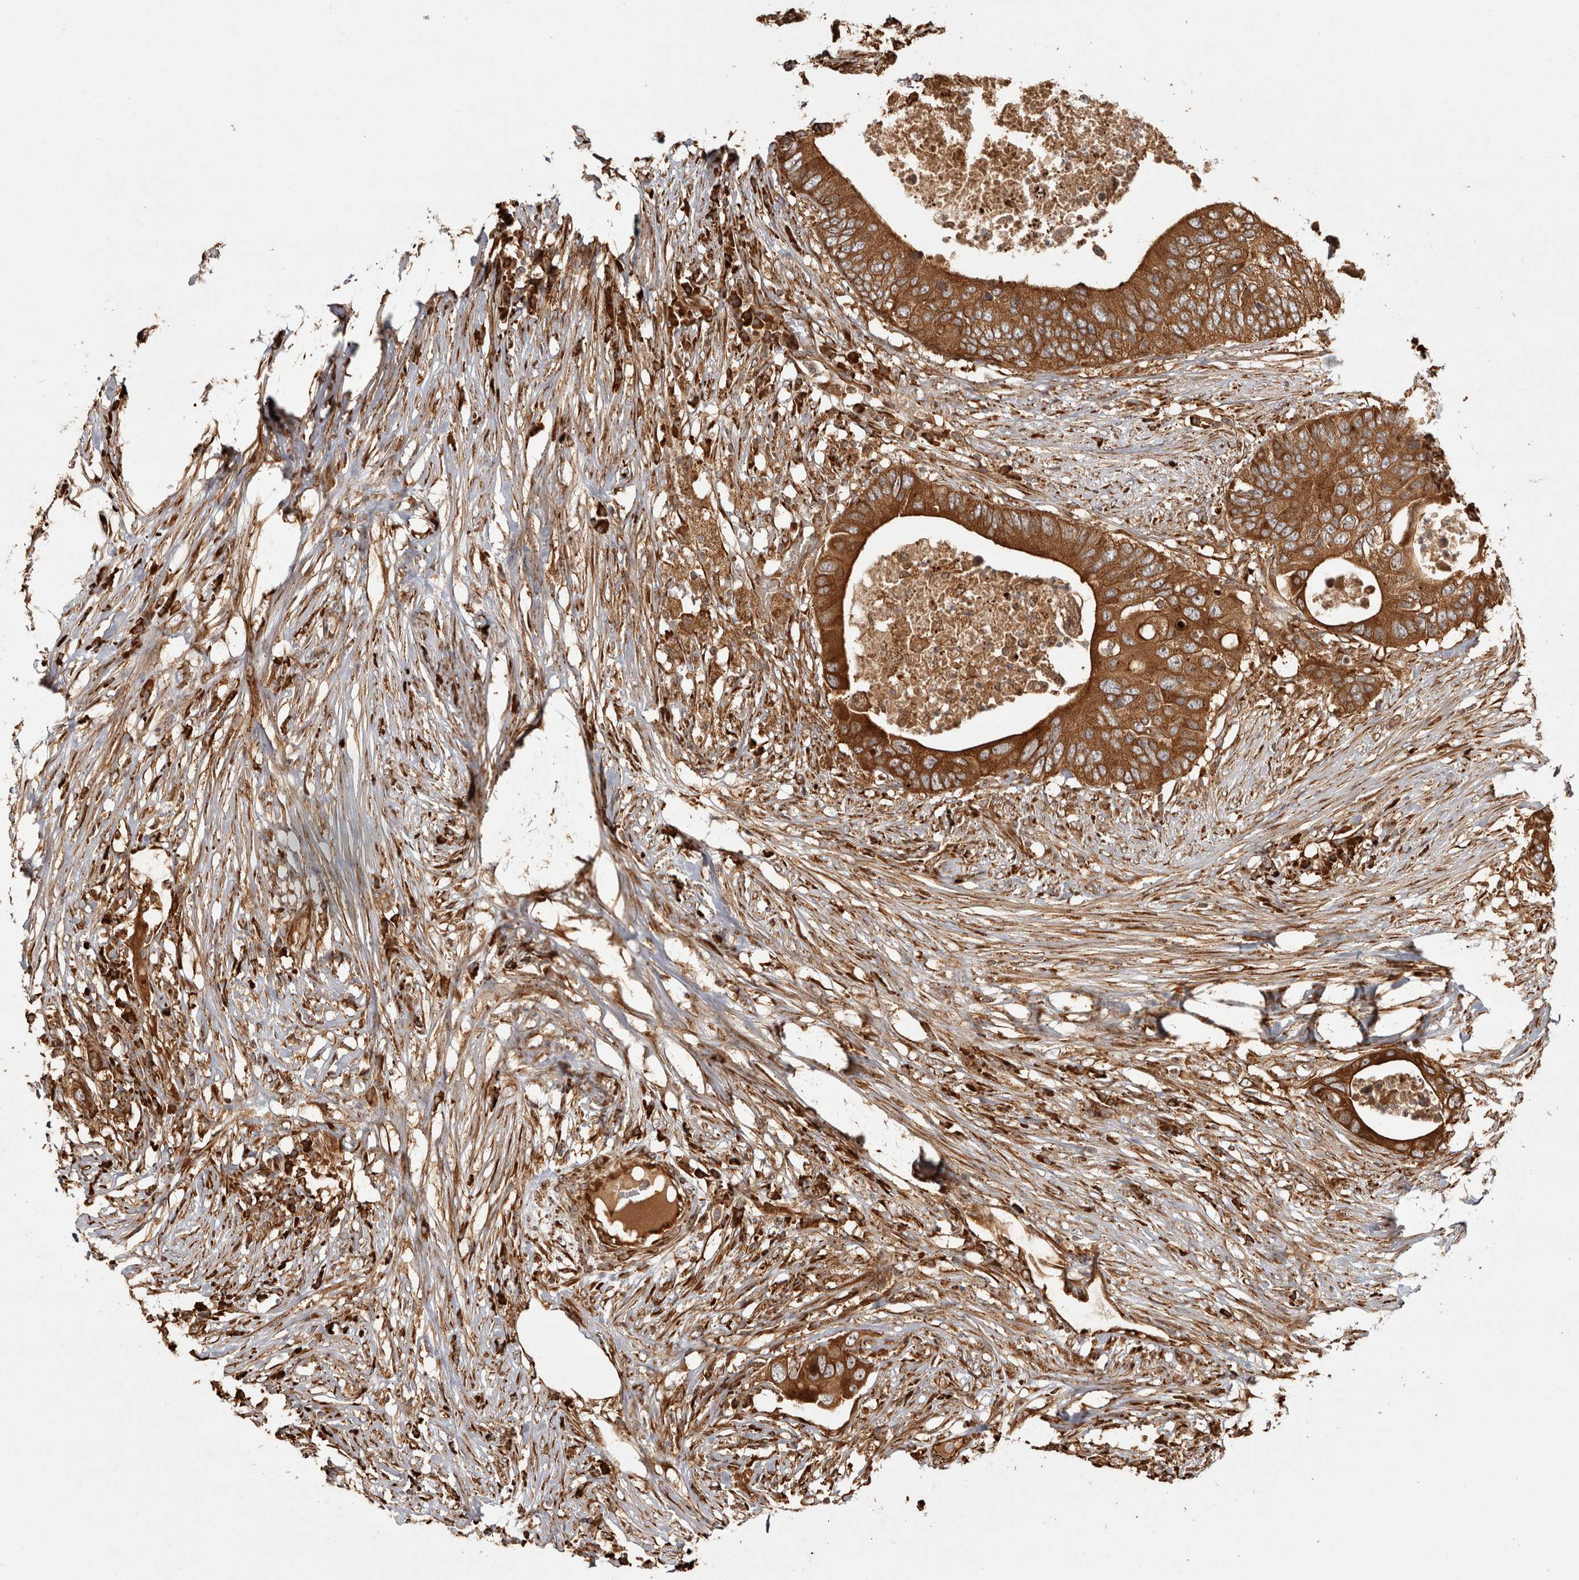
{"staining": {"intensity": "strong", "quantity": ">75%", "location": "cytoplasmic/membranous"}, "tissue": "colorectal cancer", "cell_type": "Tumor cells", "image_type": "cancer", "snomed": [{"axis": "morphology", "description": "Adenocarcinoma, NOS"}, {"axis": "topography", "description": "Colon"}], "caption": "Protein expression analysis of human adenocarcinoma (colorectal) reveals strong cytoplasmic/membranous expression in approximately >75% of tumor cells.", "gene": "CAMSAP2", "patient": {"sex": "male", "age": 71}}